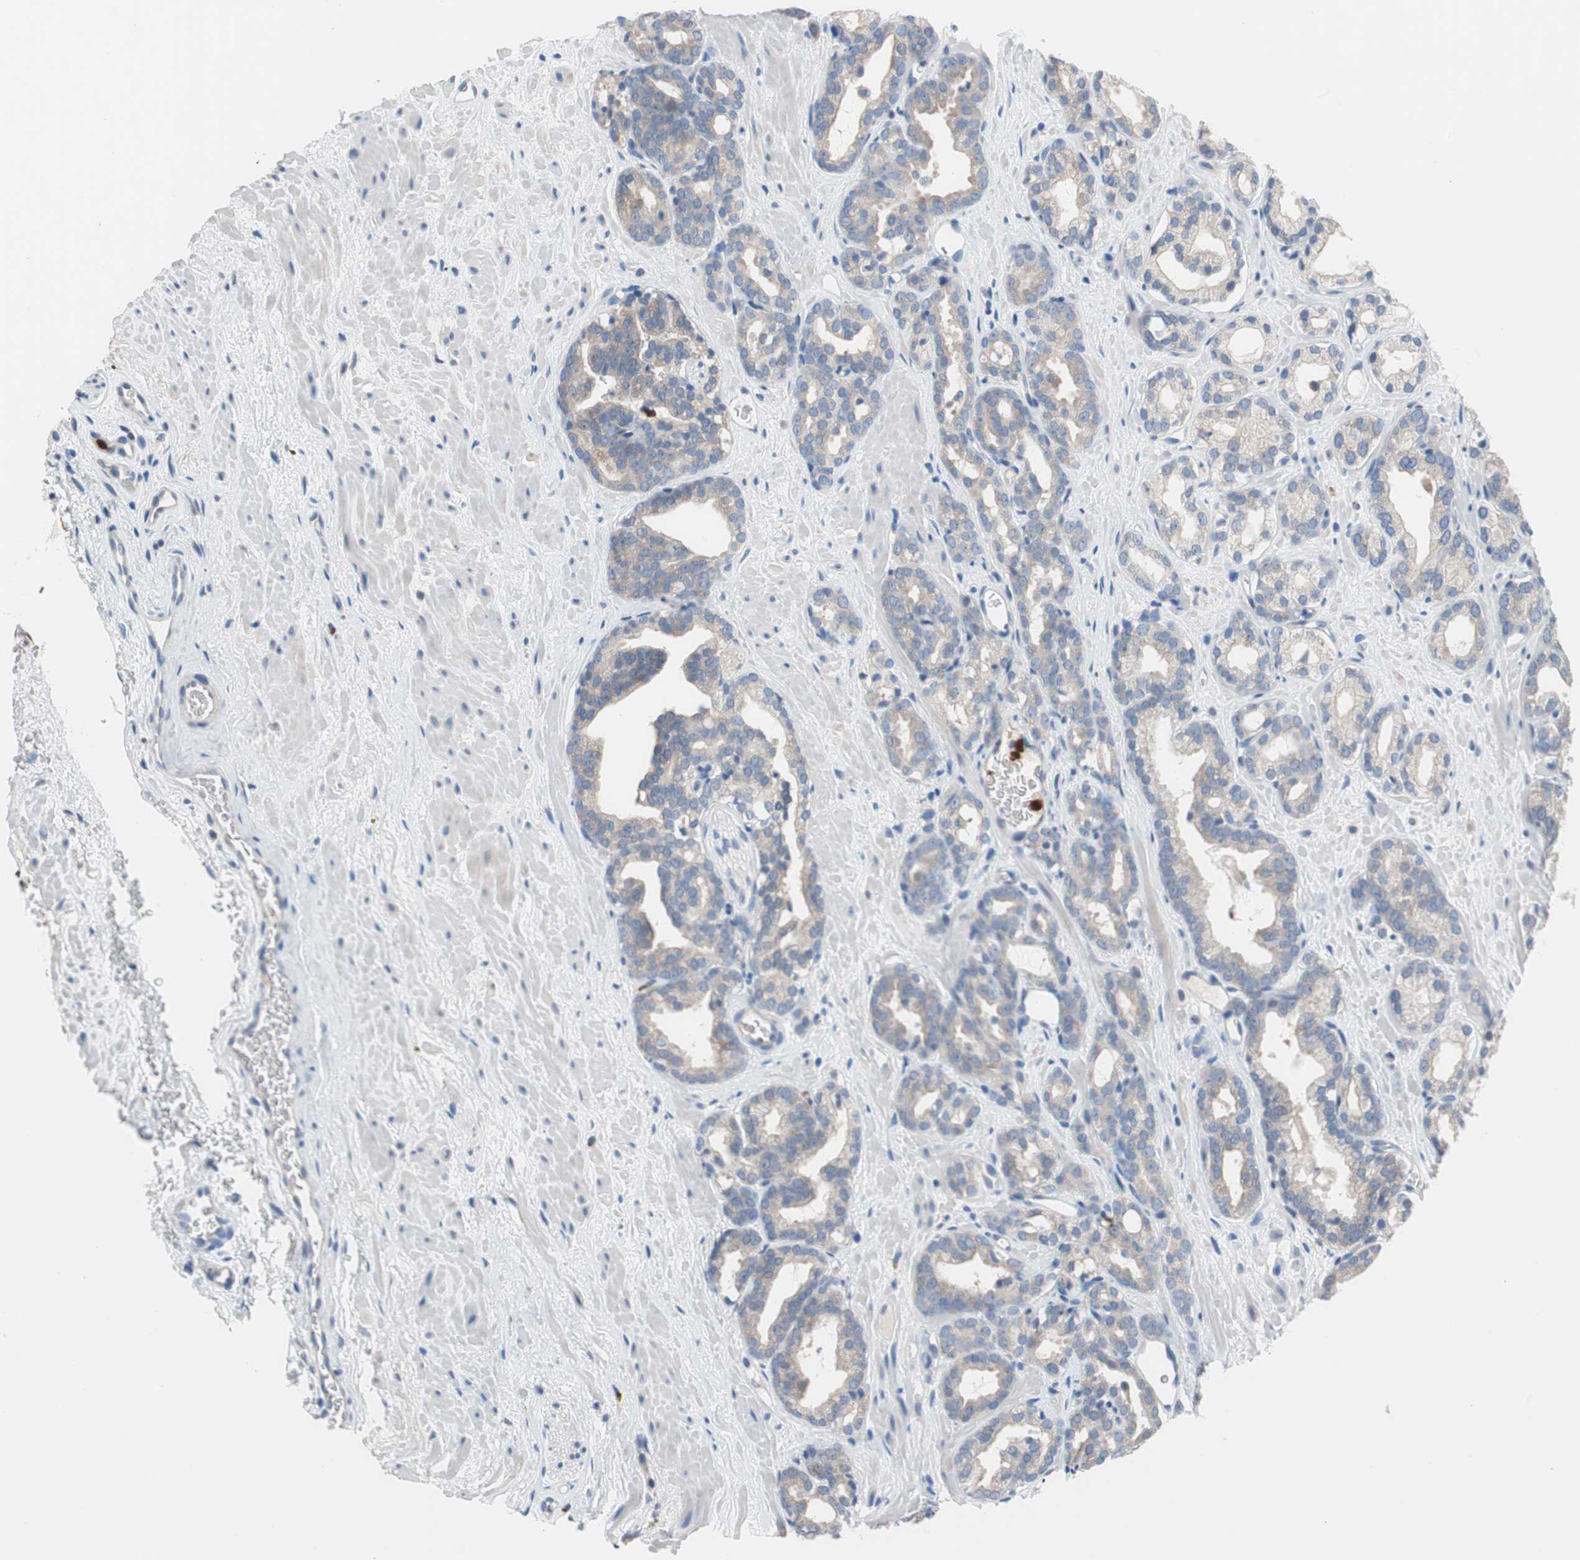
{"staining": {"intensity": "weak", "quantity": "25%-75%", "location": "cytoplasmic/membranous"}, "tissue": "prostate cancer", "cell_type": "Tumor cells", "image_type": "cancer", "snomed": [{"axis": "morphology", "description": "Adenocarcinoma, Low grade"}, {"axis": "topography", "description": "Prostate"}], "caption": "This is an image of immunohistochemistry staining of prostate adenocarcinoma (low-grade), which shows weak positivity in the cytoplasmic/membranous of tumor cells.", "gene": "CLEC4D", "patient": {"sex": "male", "age": 63}}